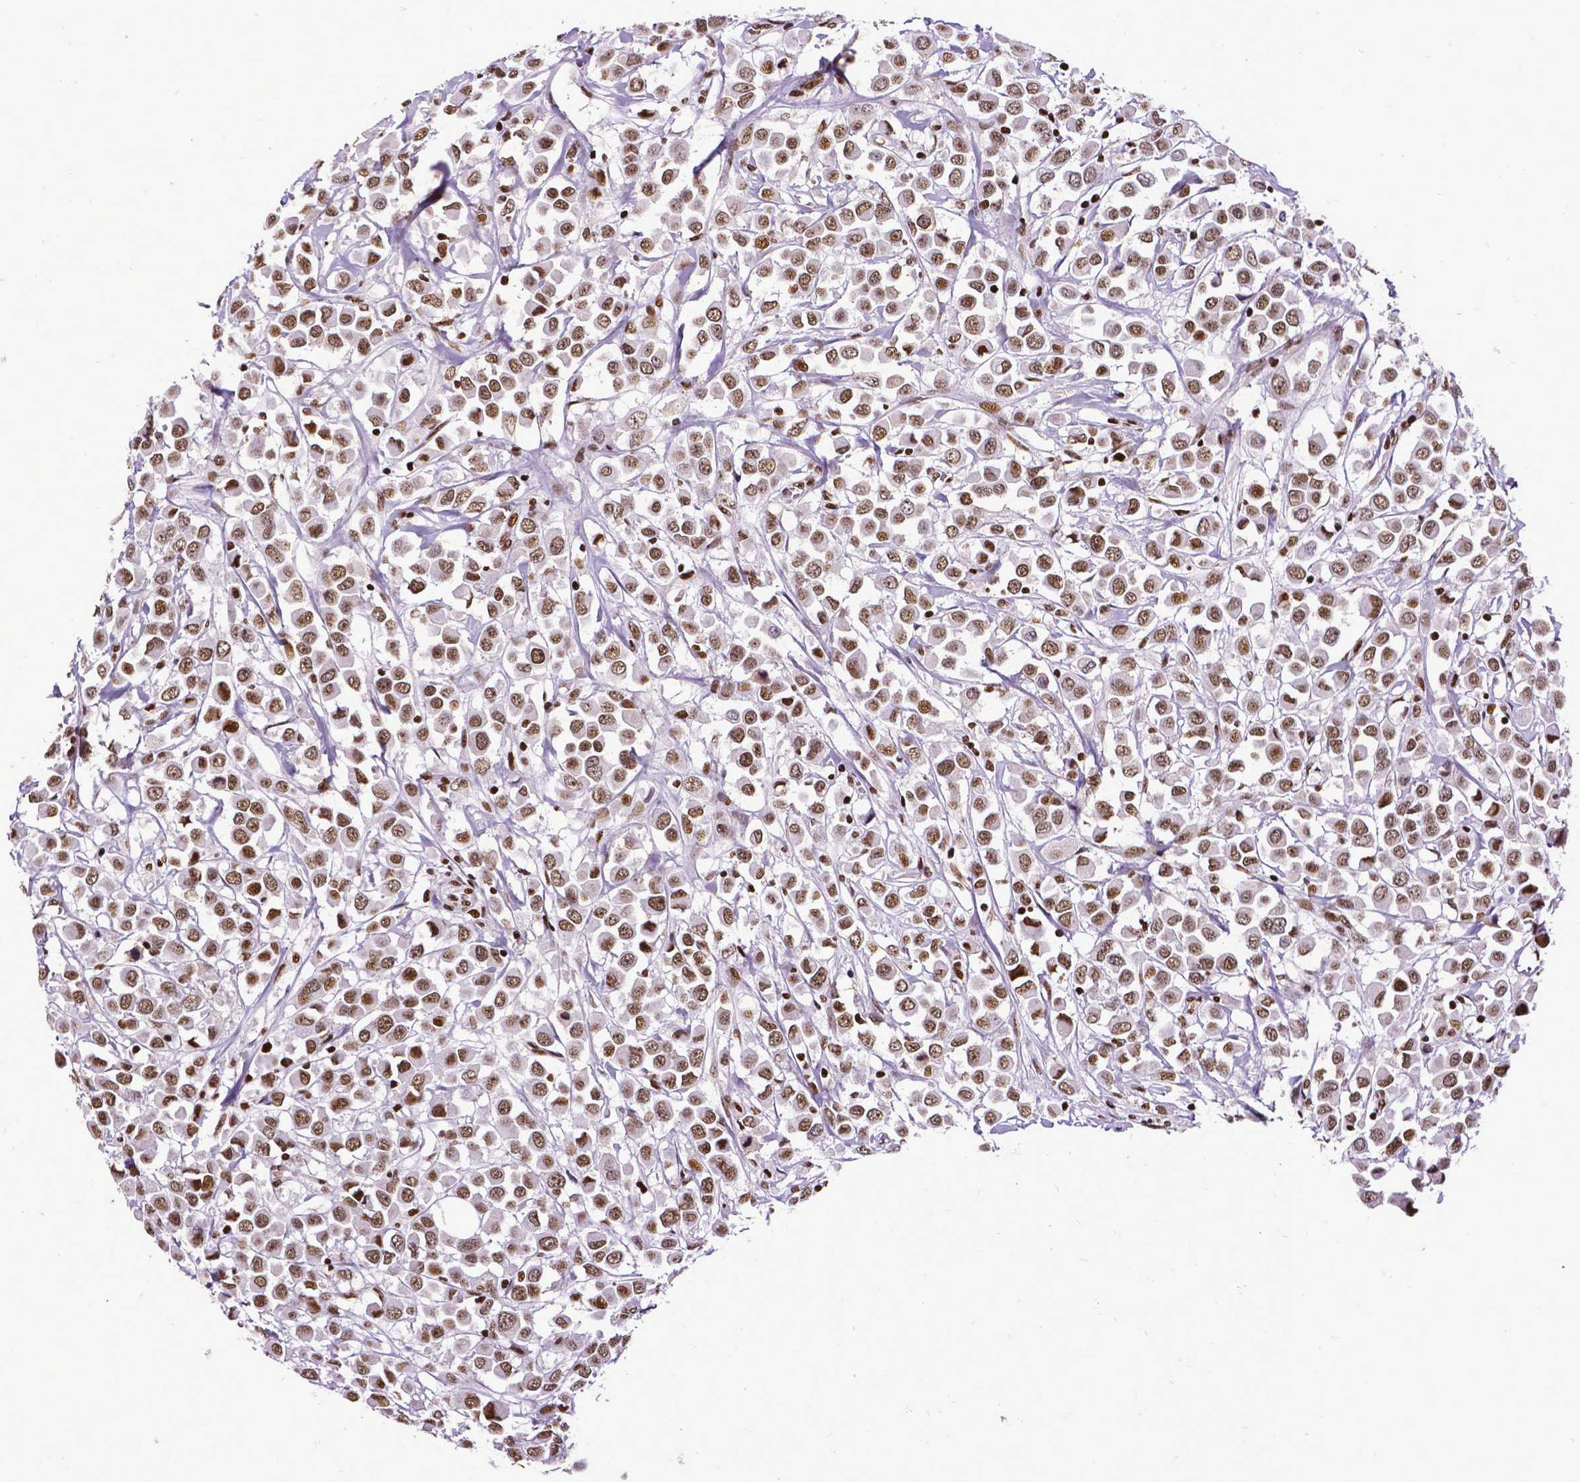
{"staining": {"intensity": "moderate", "quantity": ">75%", "location": "nuclear"}, "tissue": "breast cancer", "cell_type": "Tumor cells", "image_type": "cancer", "snomed": [{"axis": "morphology", "description": "Duct carcinoma"}, {"axis": "topography", "description": "Breast"}], "caption": "Immunohistochemistry (IHC) image of neoplastic tissue: human breast cancer (intraductal carcinoma) stained using immunohistochemistry (IHC) exhibits medium levels of moderate protein expression localized specifically in the nuclear of tumor cells, appearing as a nuclear brown color.", "gene": "CTCF", "patient": {"sex": "female", "age": 61}}